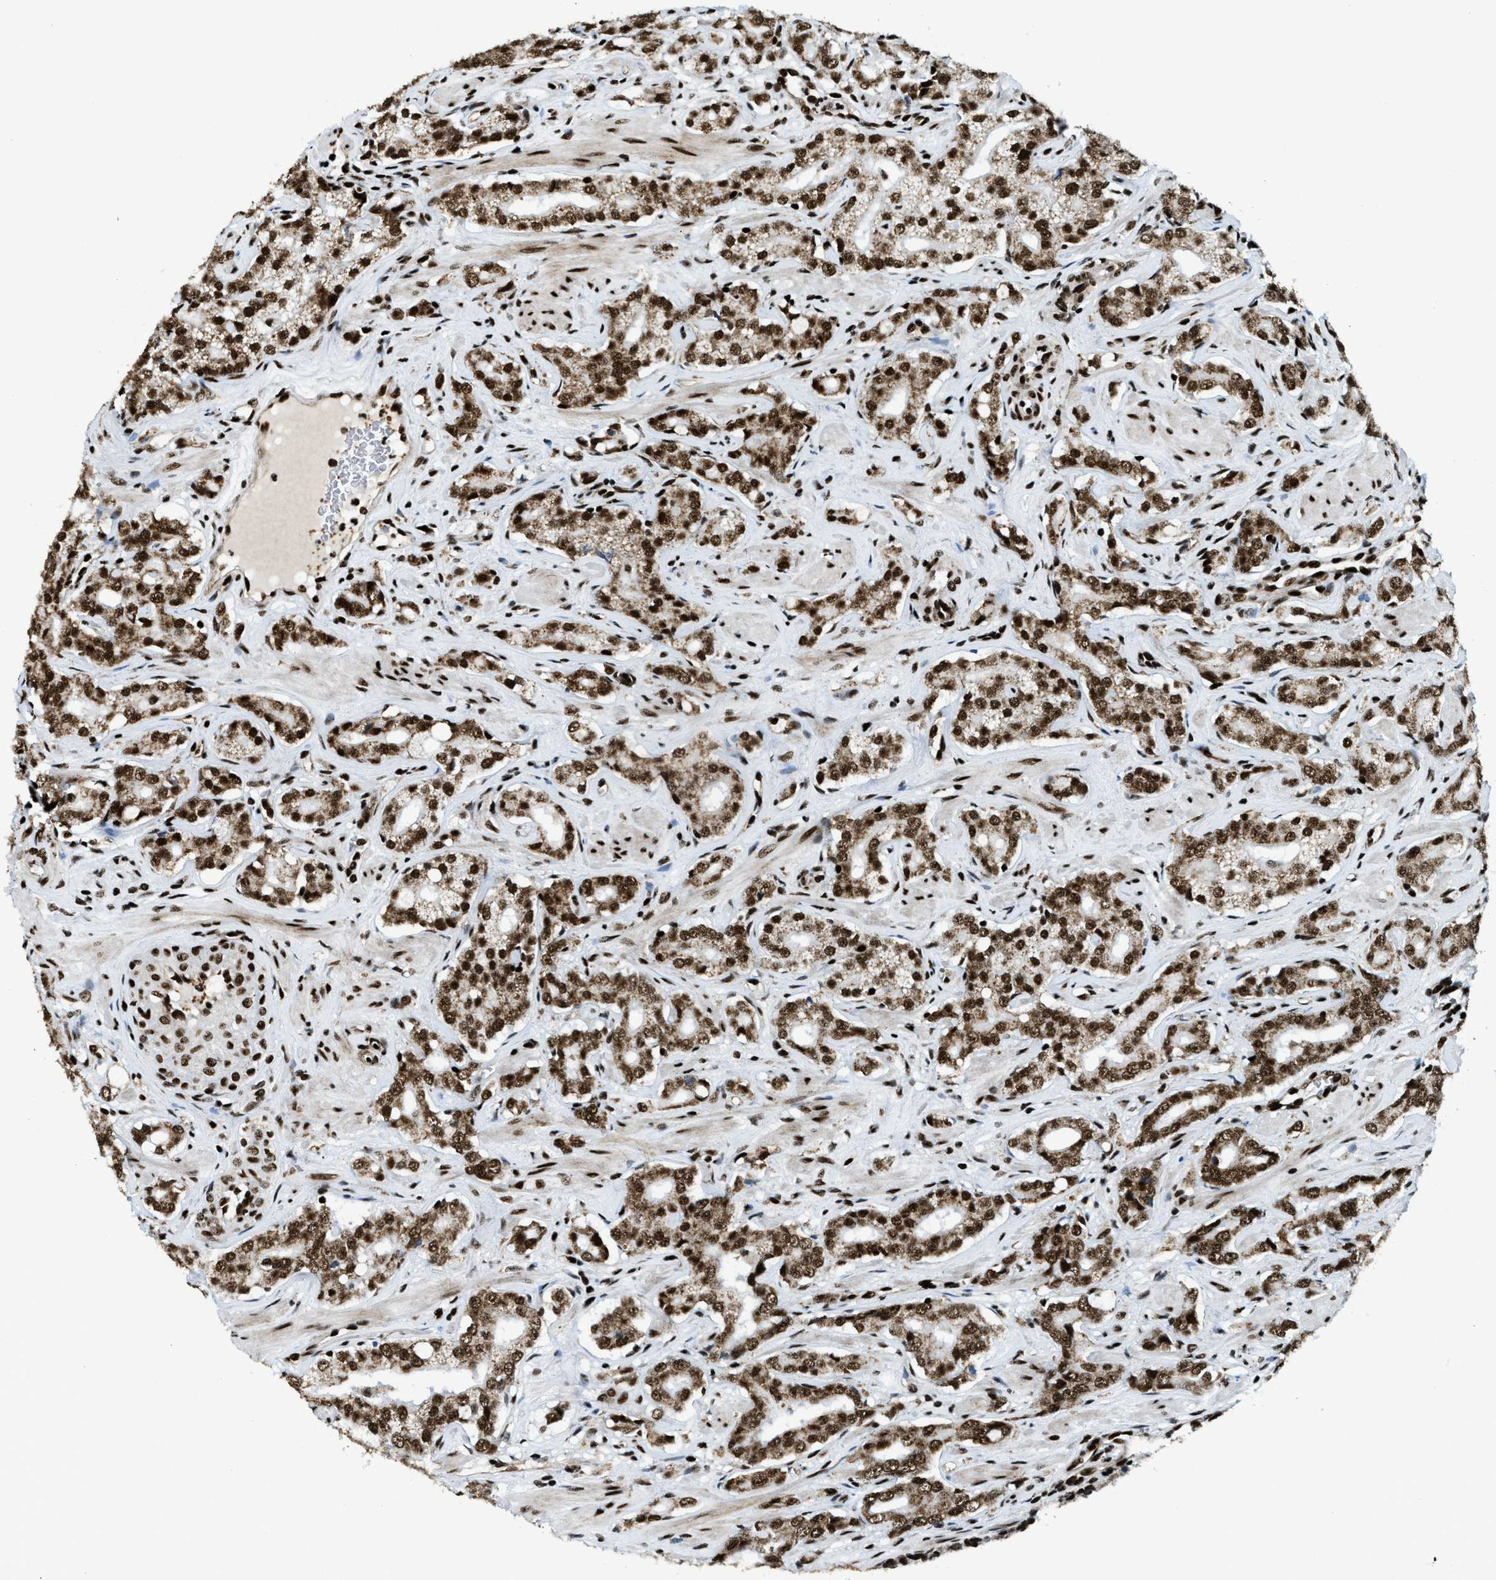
{"staining": {"intensity": "strong", "quantity": ">75%", "location": "cytoplasmic/membranous,nuclear"}, "tissue": "prostate cancer", "cell_type": "Tumor cells", "image_type": "cancer", "snomed": [{"axis": "morphology", "description": "Adenocarcinoma, High grade"}, {"axis": "topography", "description": "Prostate"}], "caption": "Protein staining demonstrates strong cytoplasmic/membranous and nuclear staining in about >75% of tumor cells in prostate adenocarcinoma (high-grade). (IHC, brightfield microscopy, high magnification).", "gene": "GABPB1", "patient": {"sex": "male", "age": 52}}